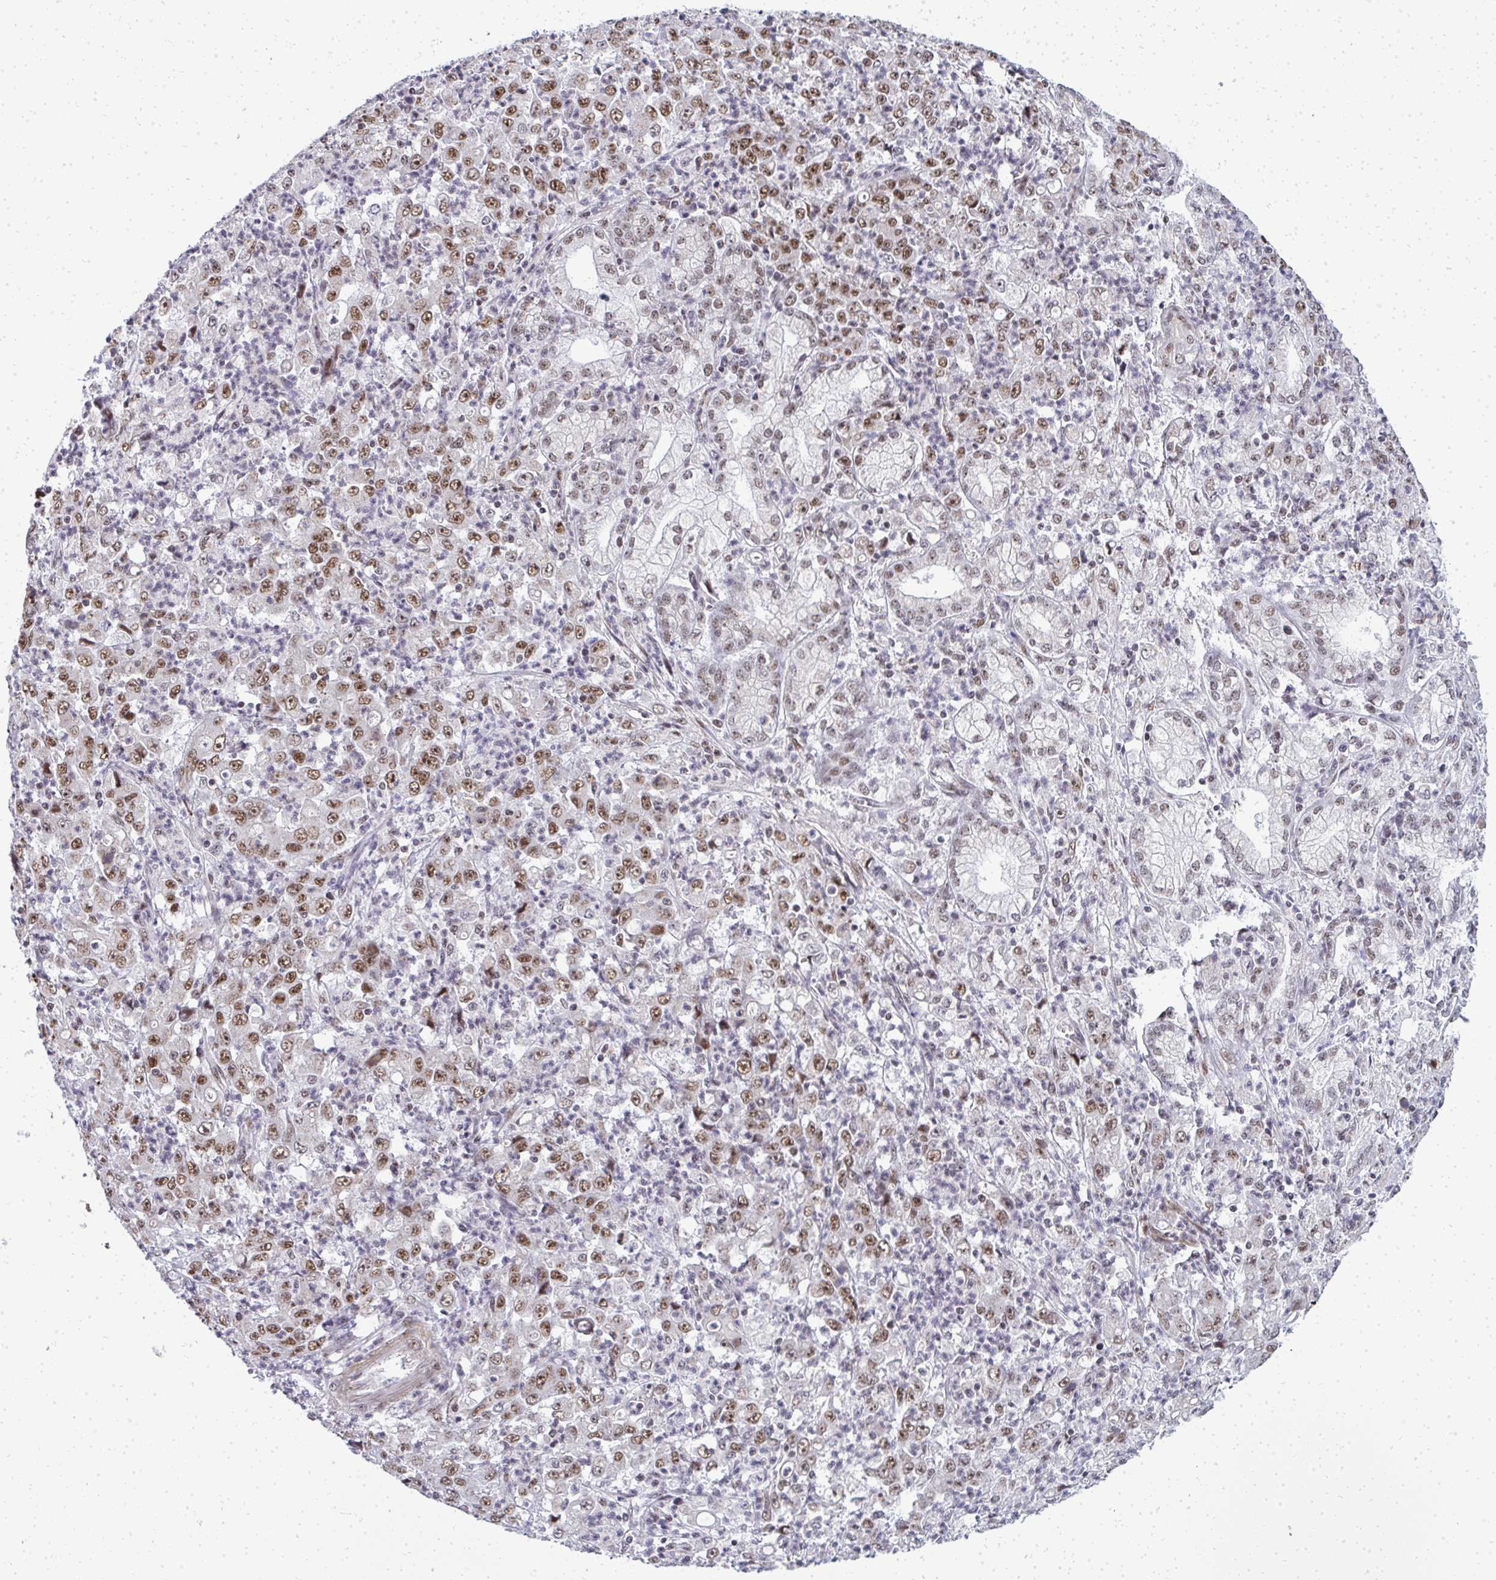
{"staining": {"intensity": "moderate", "quantity": ">75%", "location": "nuclear"}, "tissue": "stomach cancer", "cell_type": "Tumor cells", "image_type": "cancer", "snomed": [{"axis": "morphology", "description": "Adenocarcinoma, NOS"}, {"axis": "topography", "description": "Stomach, lower"}], "caption": "Protein positivity by immunohistochemistry (IHC) displays moderate nuclear positivity in about >75% of tumor cells in stomach cancer (adenocarcinoma).", "gene": "SIRT7", "patient": {"sex": "female", "age": 71}}